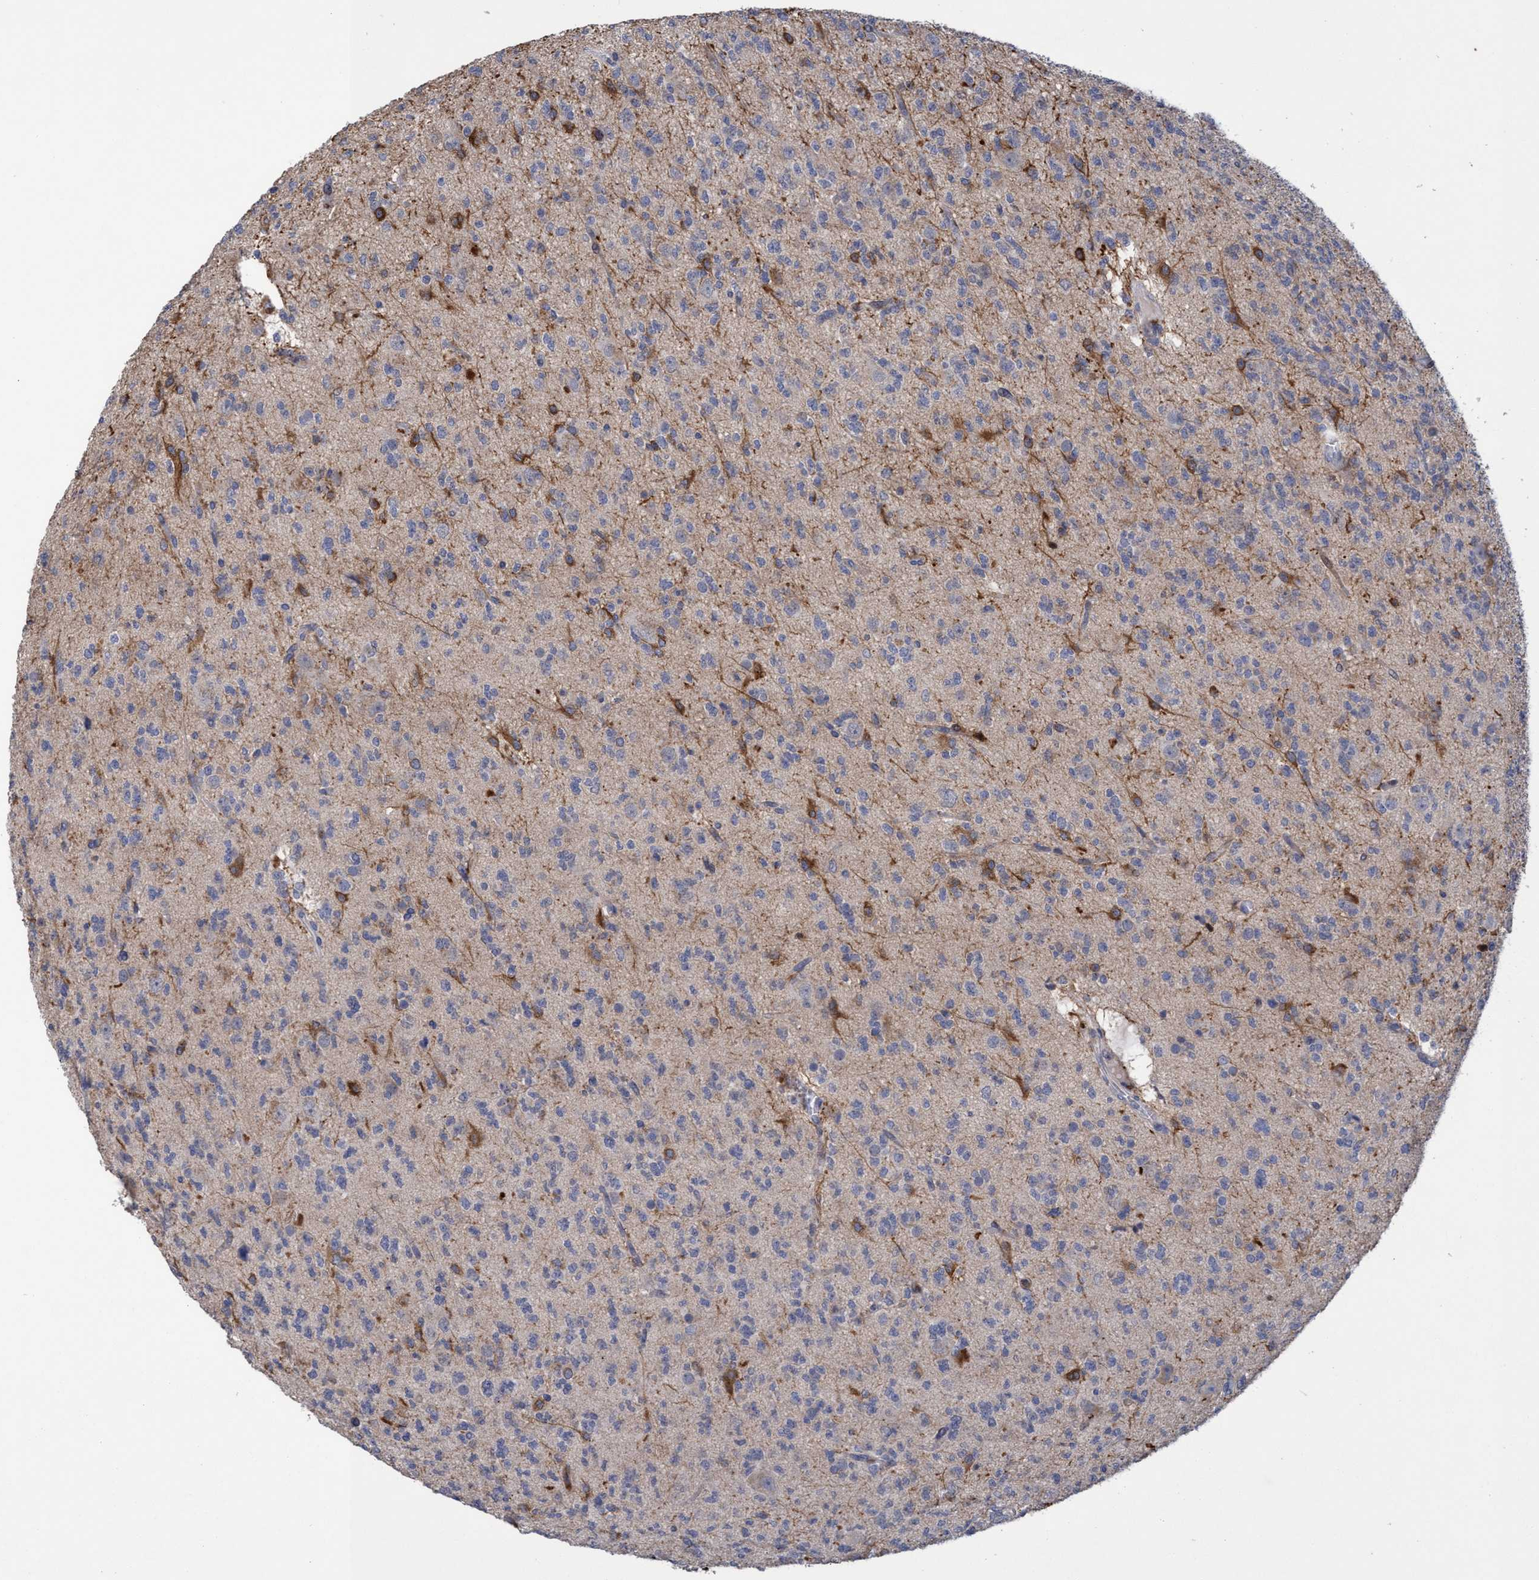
{"staining": {"intensity": "moderate", "quantity": "25%-75%", "location": "cytoplasmic/membranous"}, "tissue": "glioma", "cell_type": "Tumor cells", "image_type": "cancer", "snomed": [{"axis": "morphology", "description": "Glioma, malignant, Low grade"}, {"axis": "topography", "description": "Brain"}], "caption": "The image exhibits immunohistochemical staining of glioma. There is moderate cytoplasmic/membranous expression is identified in approximately 25%-75% of tumor cells. (Brightfield microscopy of DAB IHC at high magnification).", "gene": "SEMA4D", "patient": {"sex": "male", "age": 38}}